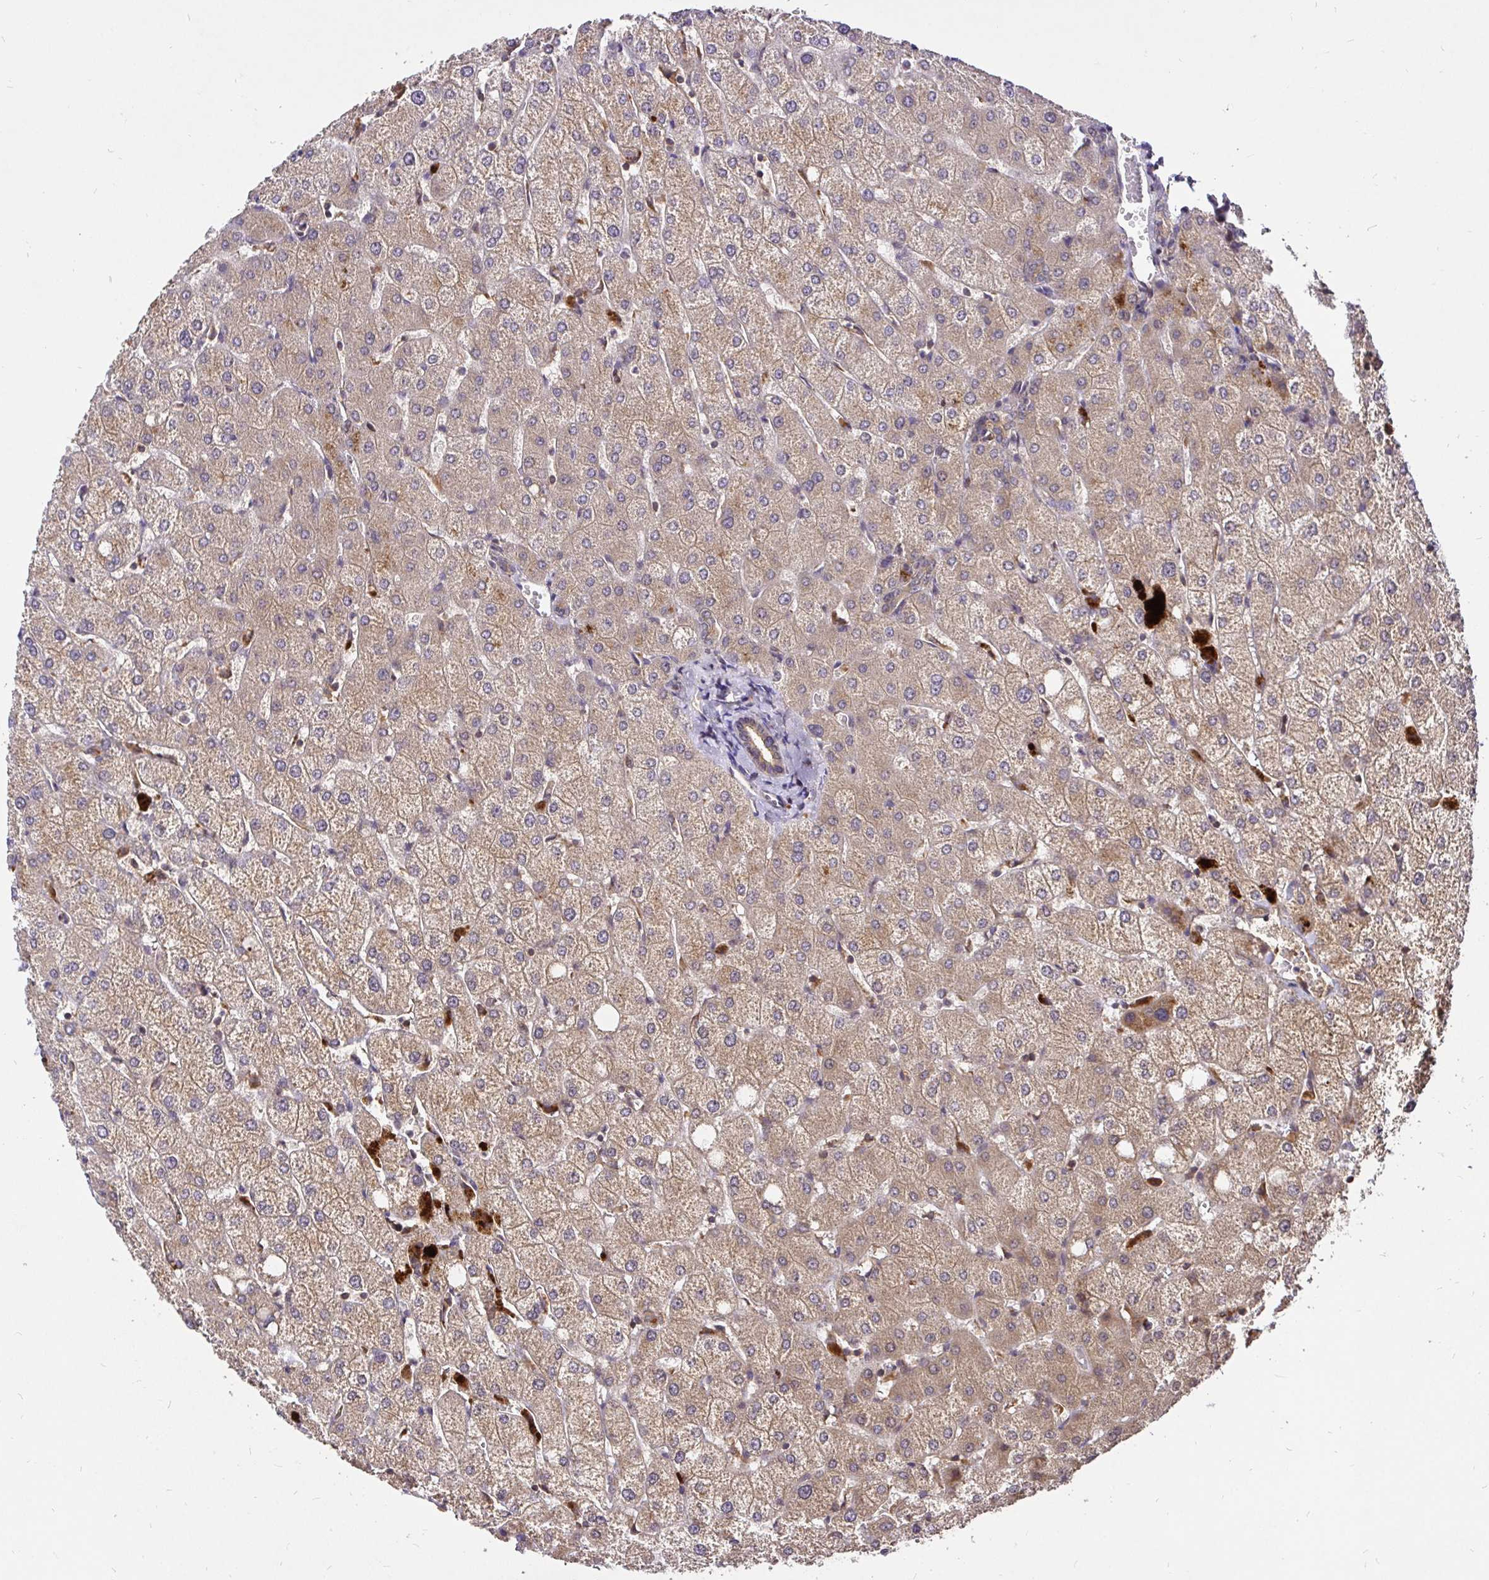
{"staining": {"intensity": "weak", "quantity": "25%-75%", "location": "cytoplasmic/membranous"}, "tissue": "liver", "cell_type": "Cholangiocytes", "image_type": "normal", "snomed": [{"axis": "morphology", "description": "Normal tissue, NOS"}, {"axis": "topography", "description": "Liver"}], "caption": "Immunohistochemical staining of normal liver exhibits weak cytoplasmic/membranous protein expression in about 25%-75% of cholangiocytes.", "gene": "UBE2M", "patient": {"sex": "female", "age": 54}}